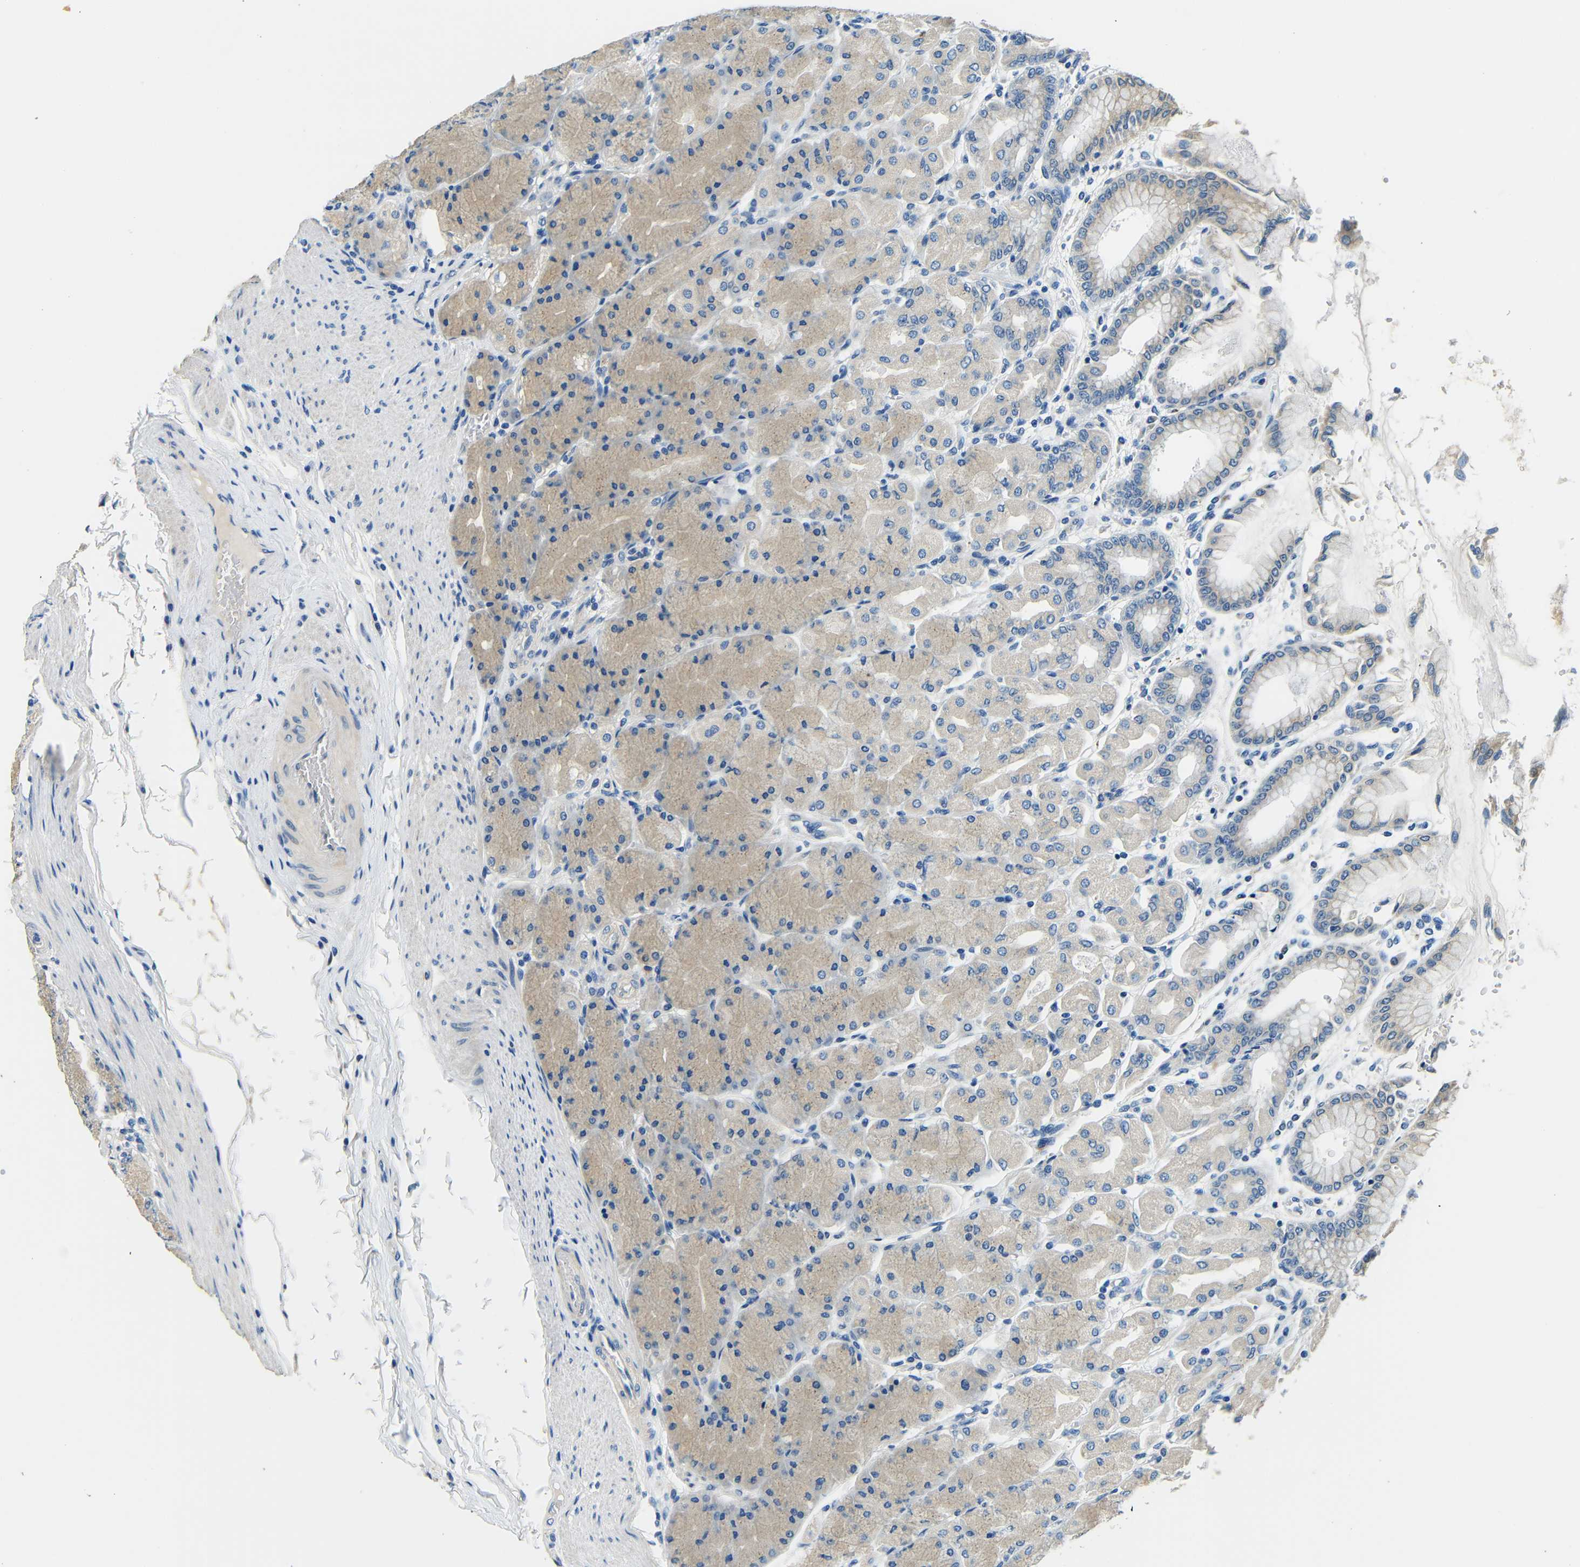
{"staining": {"intensity": "moderate", "quantity": "25%-75%", "location": "cytoplasmic/membranous"}, "tissue": "stomach", "cell_type": "Glandular cells", "image_type": "normal", "snomed": [{"axis": "morphology", "description": "Normal tissue, NOS"}, {"axis": "topography", "description": "Stomach, upper"}], "caption": "Unremarkable stomach was stained to show a protein in brown. There is medium levels of moderate cytoplasmic/membranous positivity in approximately 25%-75% of glandular cells. The staining was performed using DAB (3,3'-diaminobenzidine) to visualize the protein expression in brown, while the nuclei were stained in blue with hematoxylin (Magnification: 20x).", "gene": "FMO5", "patient": {"sex": "female", "age": 56}}